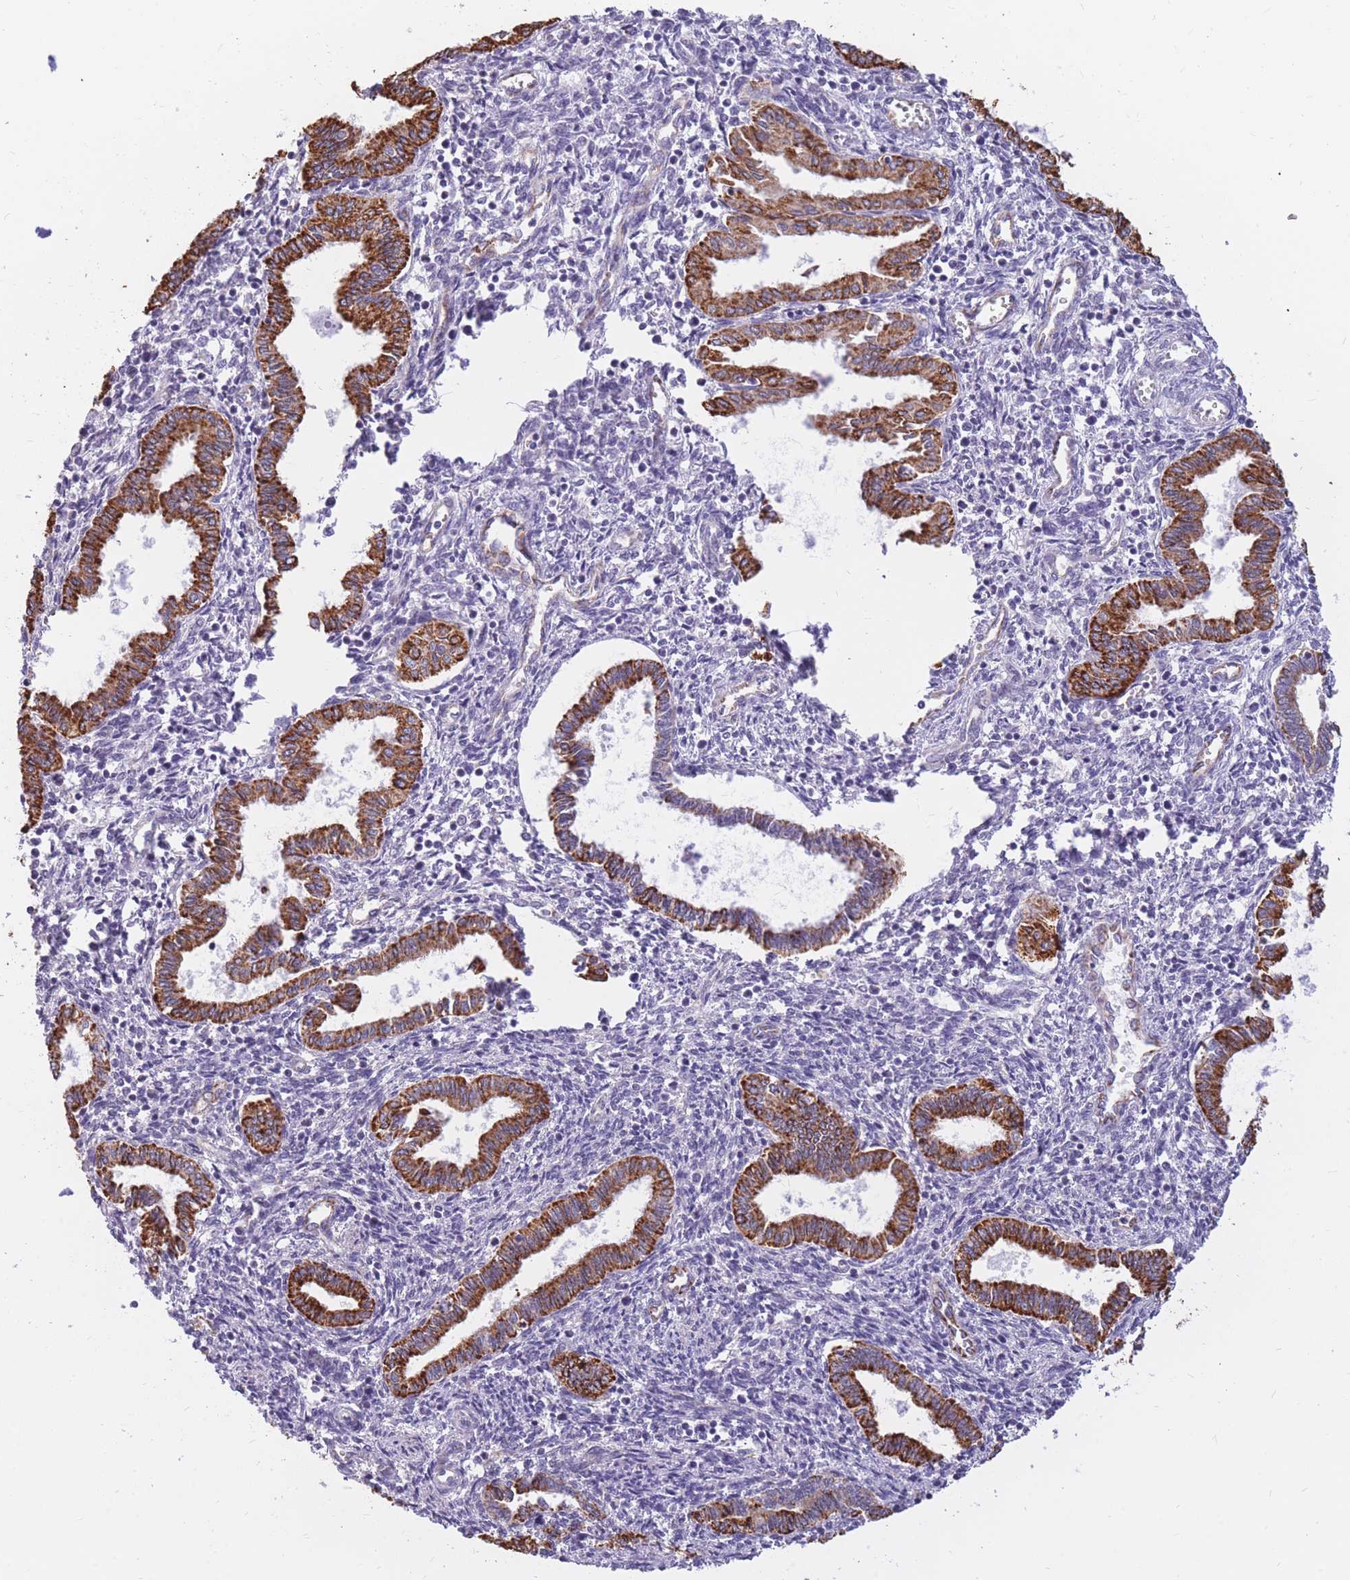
{"staining": {"intensity": "negative", "quantity": "none", "location": "none"}, "tissue": "endometrium", "cell_type": "Cells in endometrial stroma", "image_type": "normal", "snomed": [{"axis": "morphology", "description": "Normal tissue, NOS"}, {"axis": "topography", "description": "Endometrium"}], "caption": "Immunohistochemical staining of benign endometrium displays no significant staining in cells in endometrial stroma.", "gene": "RNF170", "patient": {"sex": "female", "age": 37}}